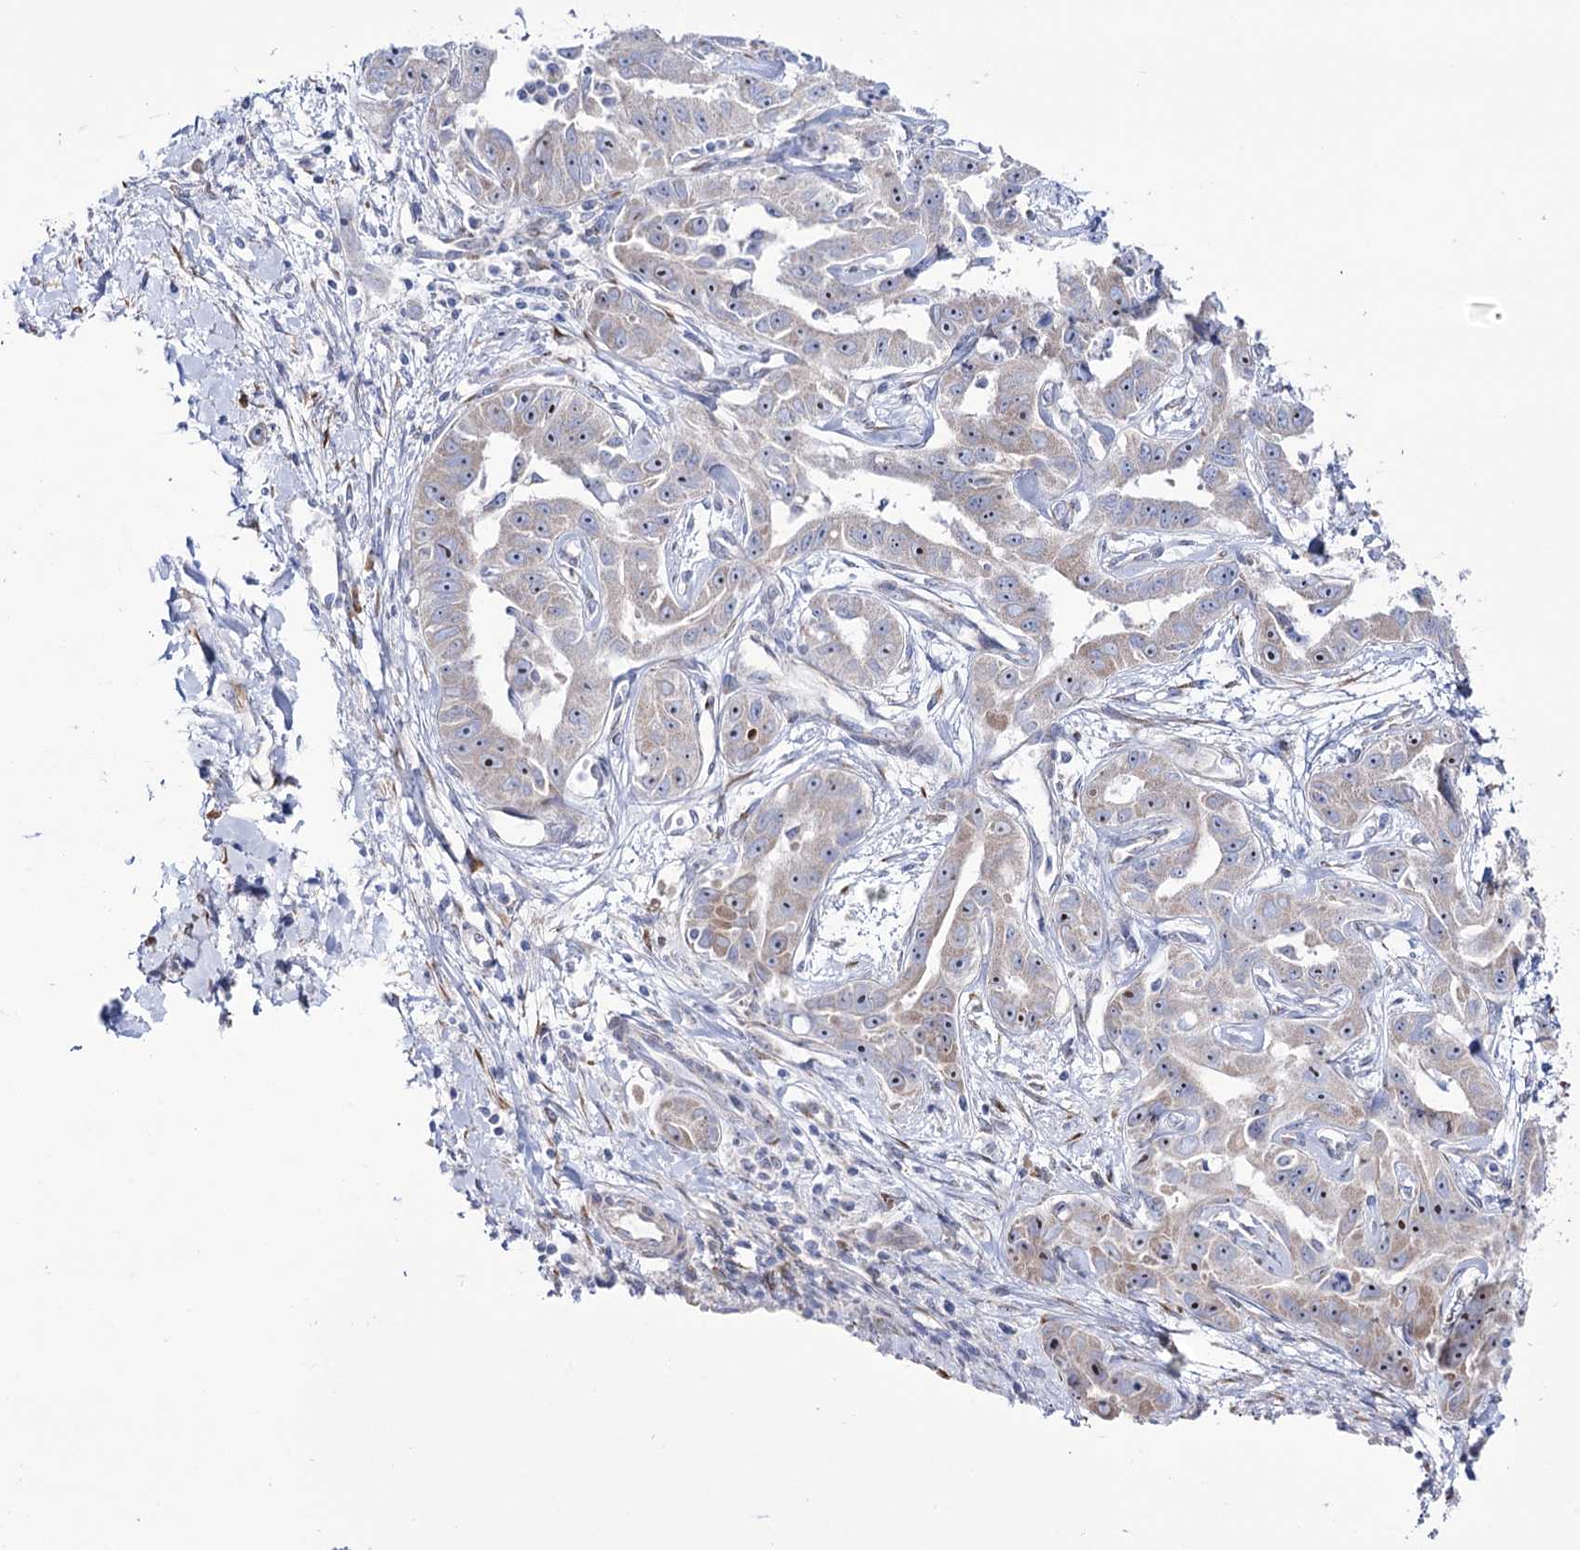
{"staining": {"intensity": "moderate", "quantity": "<25%", "location": "nuclear"}, "tissue": "liver cancer", "cell_type": "Tumor cells", "image_type": "cancer", "snomed": [{"axis": "morphology", "description": "Cholangiocarcinoma"}, {"axis": "topography", "description": "Liver"}], "caption": "Liver cholangiocarcinoma tissue demonstrates moderate nuclear expression in about <25% of tumor cells, visualized by immunohistochemistry. (Brightfield microscopy of DAB IHC at high magnification).", "gene": "METTL5", "patient": {"sex": "male", "age": 59}}